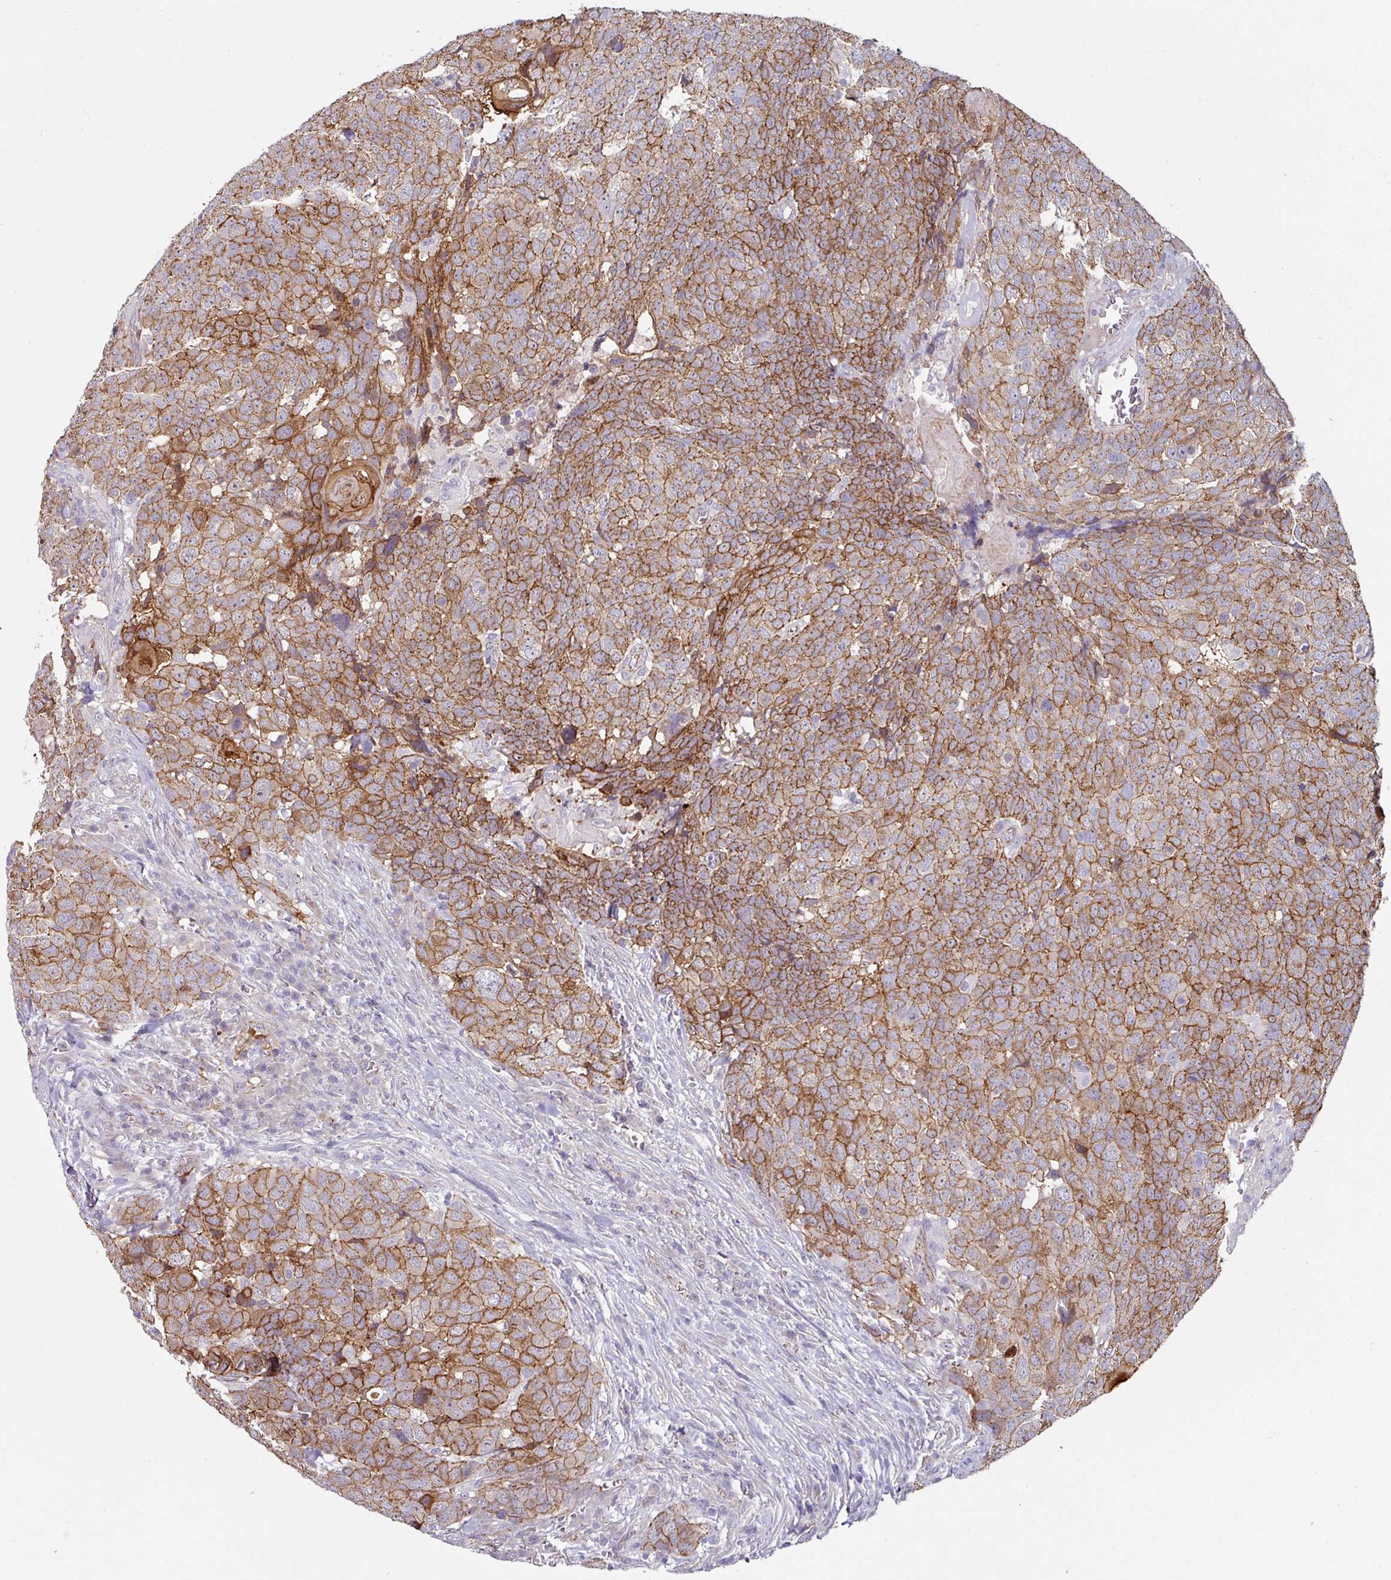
{"staining": {"intensity": "moderate", "quantity": ">75%", "location": "cytoplasmic/membranous"}, "tissue": "head and neck cancer", "cell_type": "Tumor cells", "image_type": "cancer", "snomed": [{"axis": "morphology", "description": "Squamous cell carcinoma, NOS"}, {"axis": "topography", "description": "Head-Neck"}], "caption": "Brown immunohistochemical staining in human squamous cell carcinoma (head and neck) reveals moderate cytoplasmic/membranous expression in approximately >75% of tumor cells.", "gene": "JUP", "patient": {"sex": "male", "age": 66}}